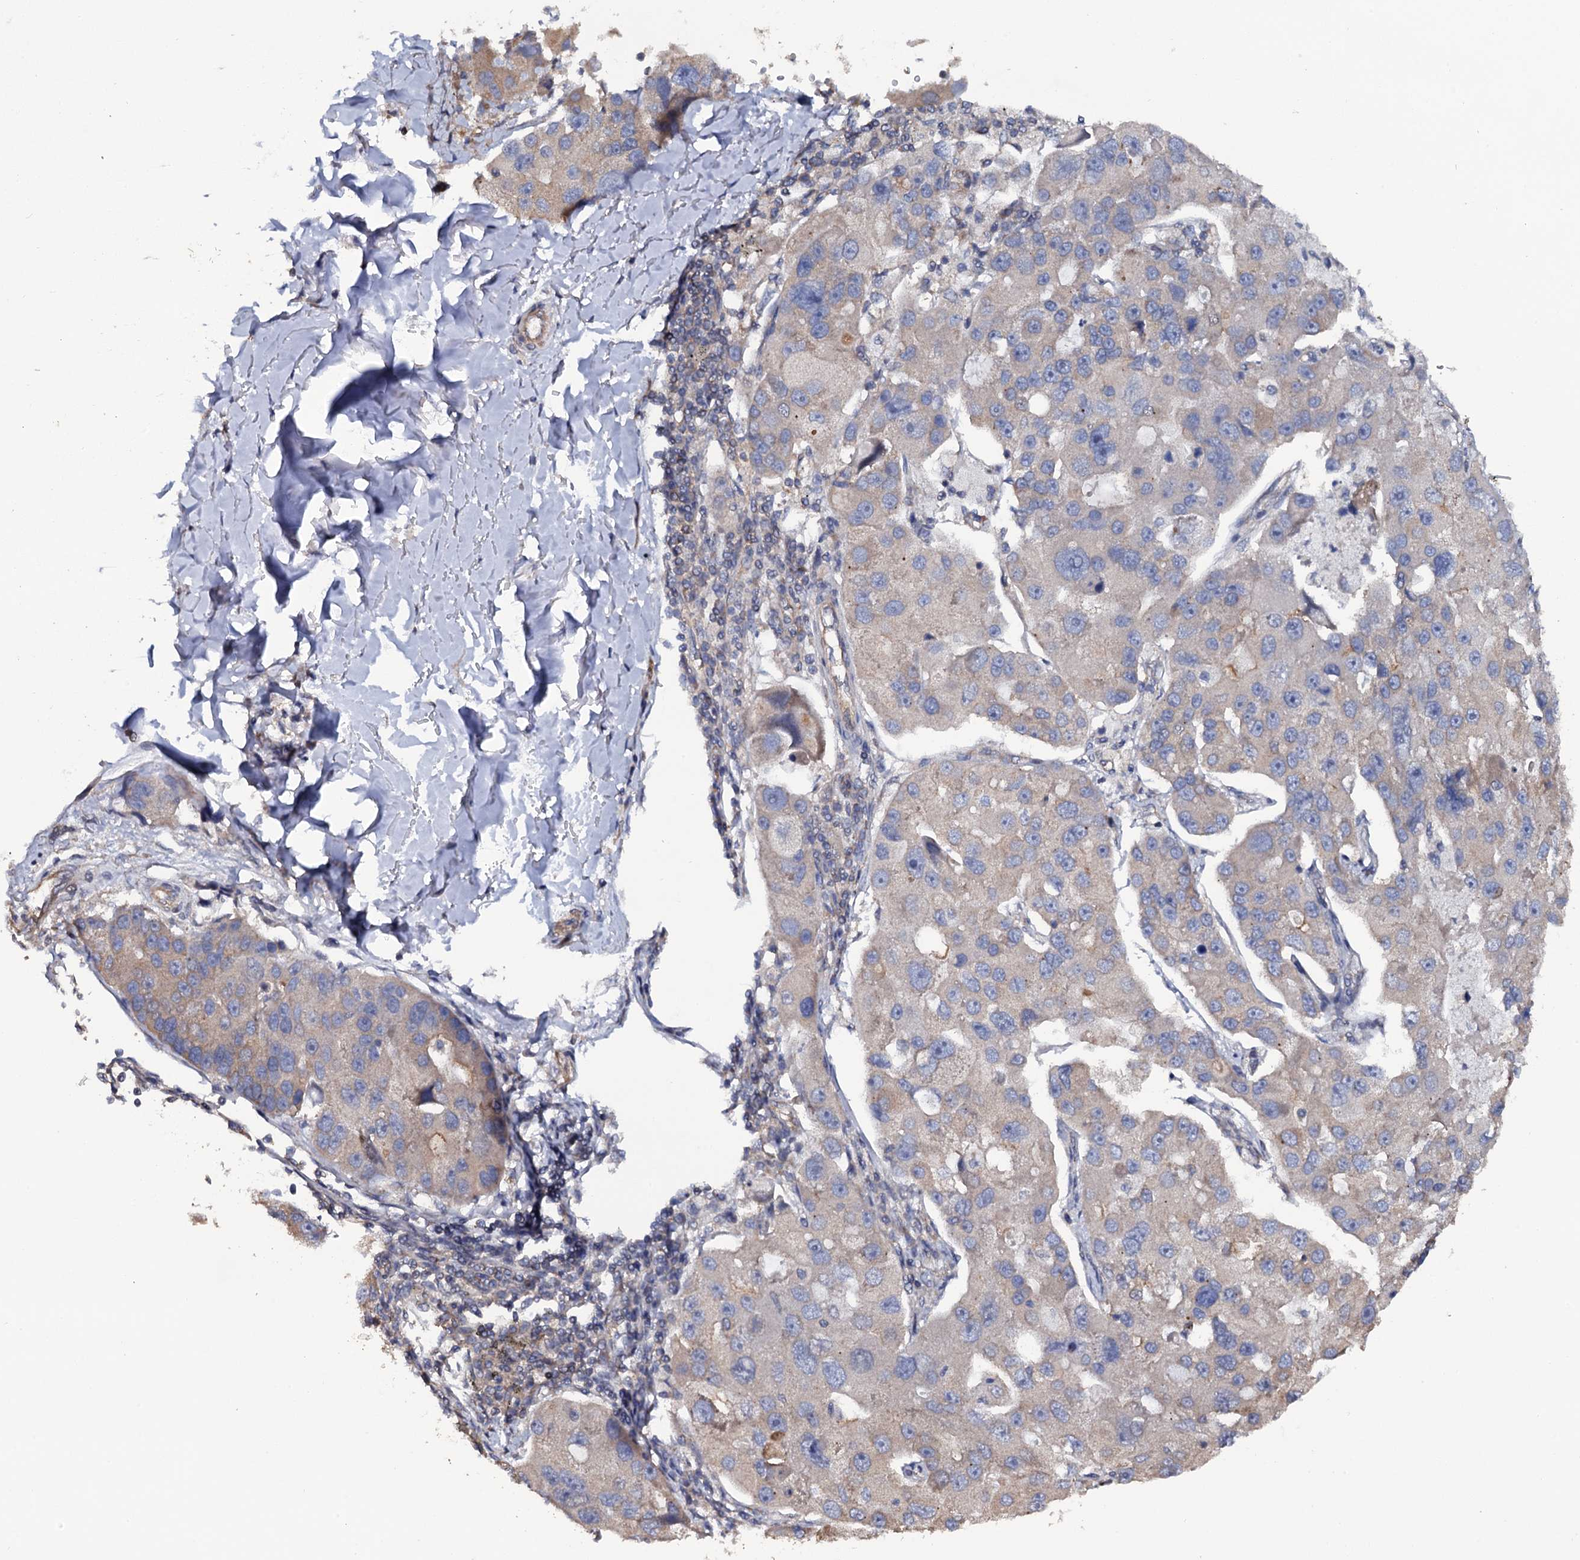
{"staining": {"intensity": "weak", "quantity": "<25%", "location": "cytoplasmic/membranous"}, "tissue": "lung cancer", "cell_type": "Tumor cells", "image_type": "cancer", "snomed": [{"axis": "morphology", "description": "Adenocarcinoma, NOS"}, {"axis": "topography", "description": "Lung"}], "caption": "This is a micrograph of IHC staining of adenocarcinoma (lung), which shows no staining in tumor cells.", "gene": "TTC23", "patient": {"sex": "female", "age": 54}}